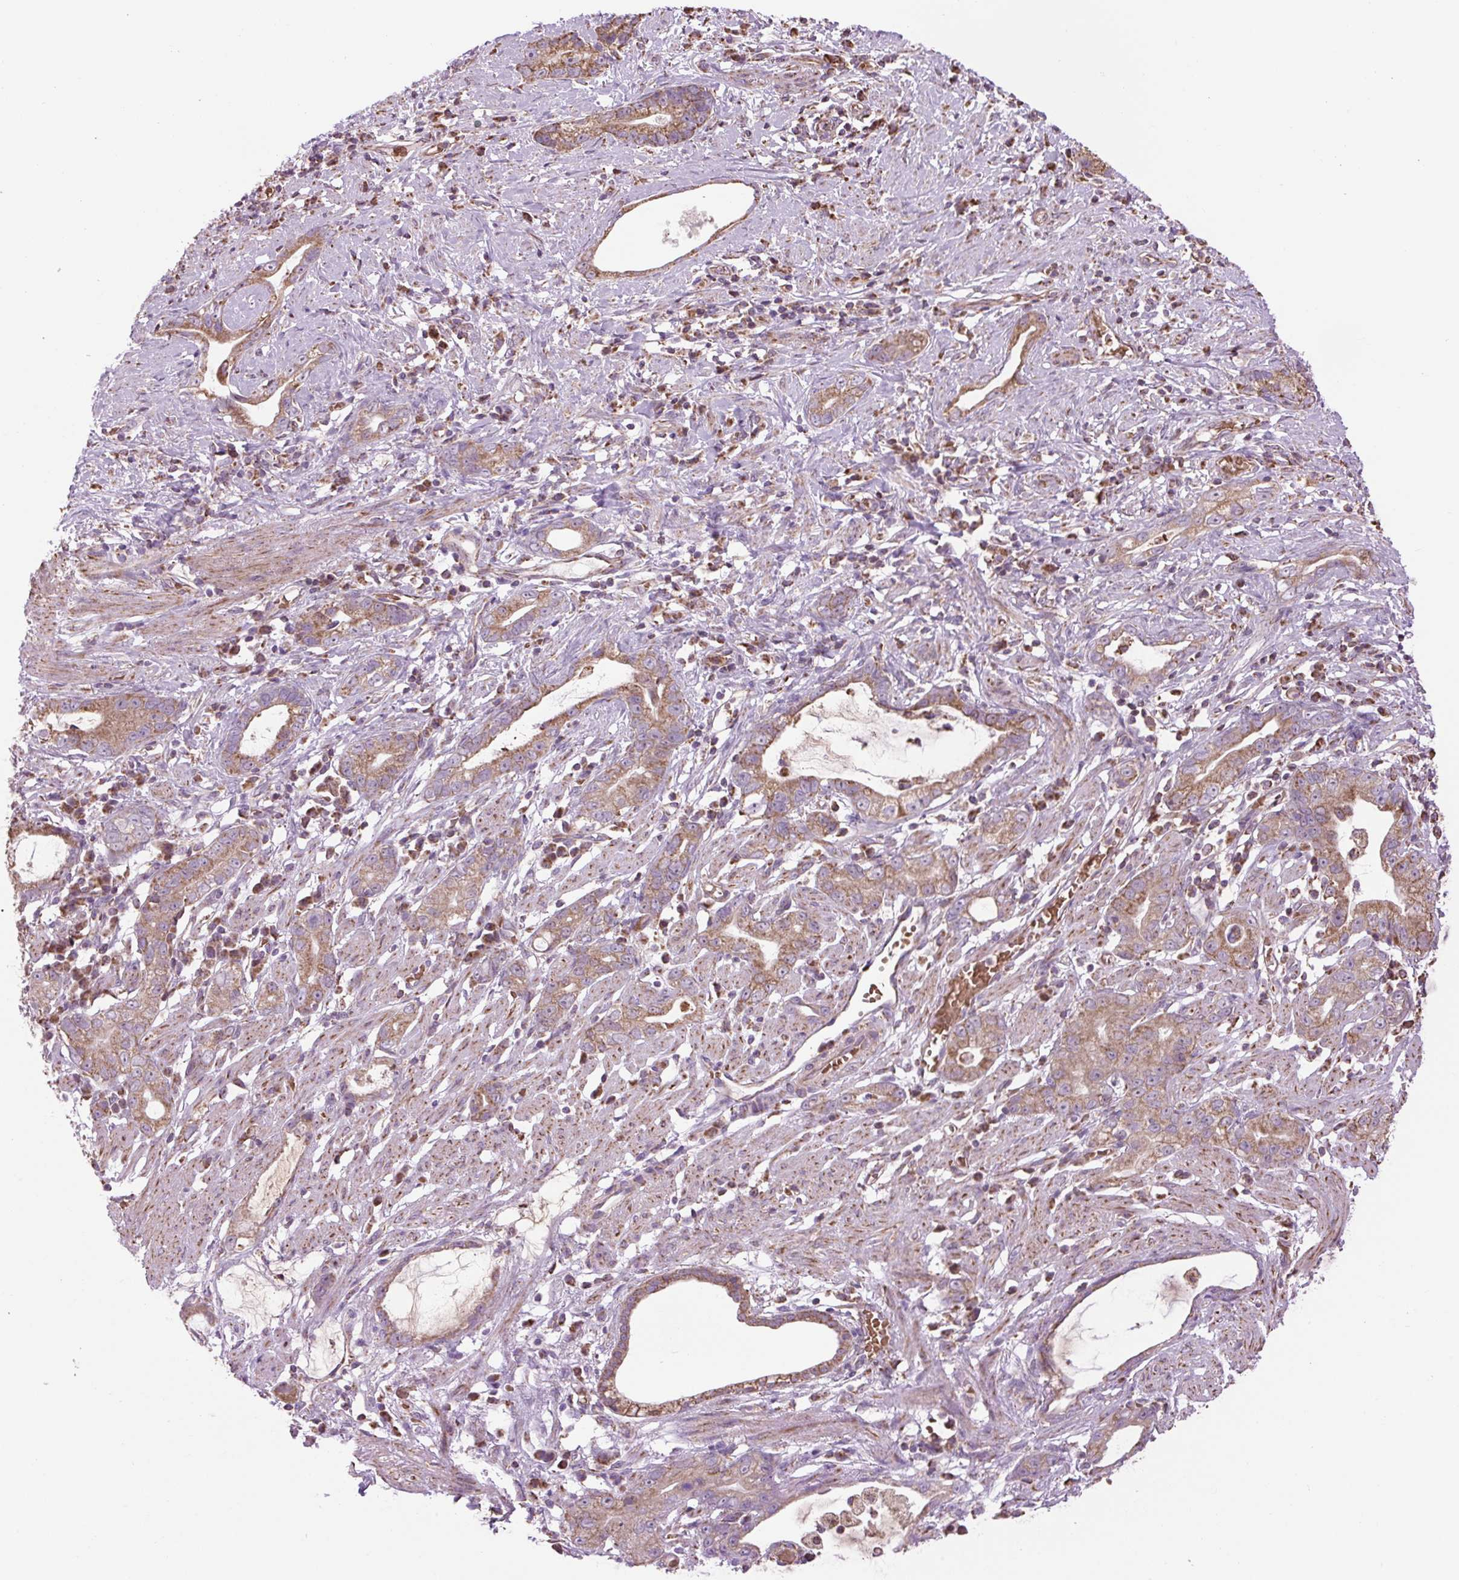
{"staining": {"intensity": "moderate", "quantity": ">75%", "location": "cytoplasmic/membranous"}, "tissue": "stomach cancer", "cell_type": "Tumor cells", "image_type": "cancer", "snomed": [{"axis": "morphology", "description": "Adenocarcinoma, NOS"}, {"axis": "topography", "description": "Stomach"}], "caption": "Approximately >75% of tumor cells in adenocarcinoma (stomach) demonstrate moderate cytoplasmic/membranous protein positivity as visualized by brown immunohistochemical staining.", "gene": "PLCG1", "patient": {"sex": "male", "age": 55}}